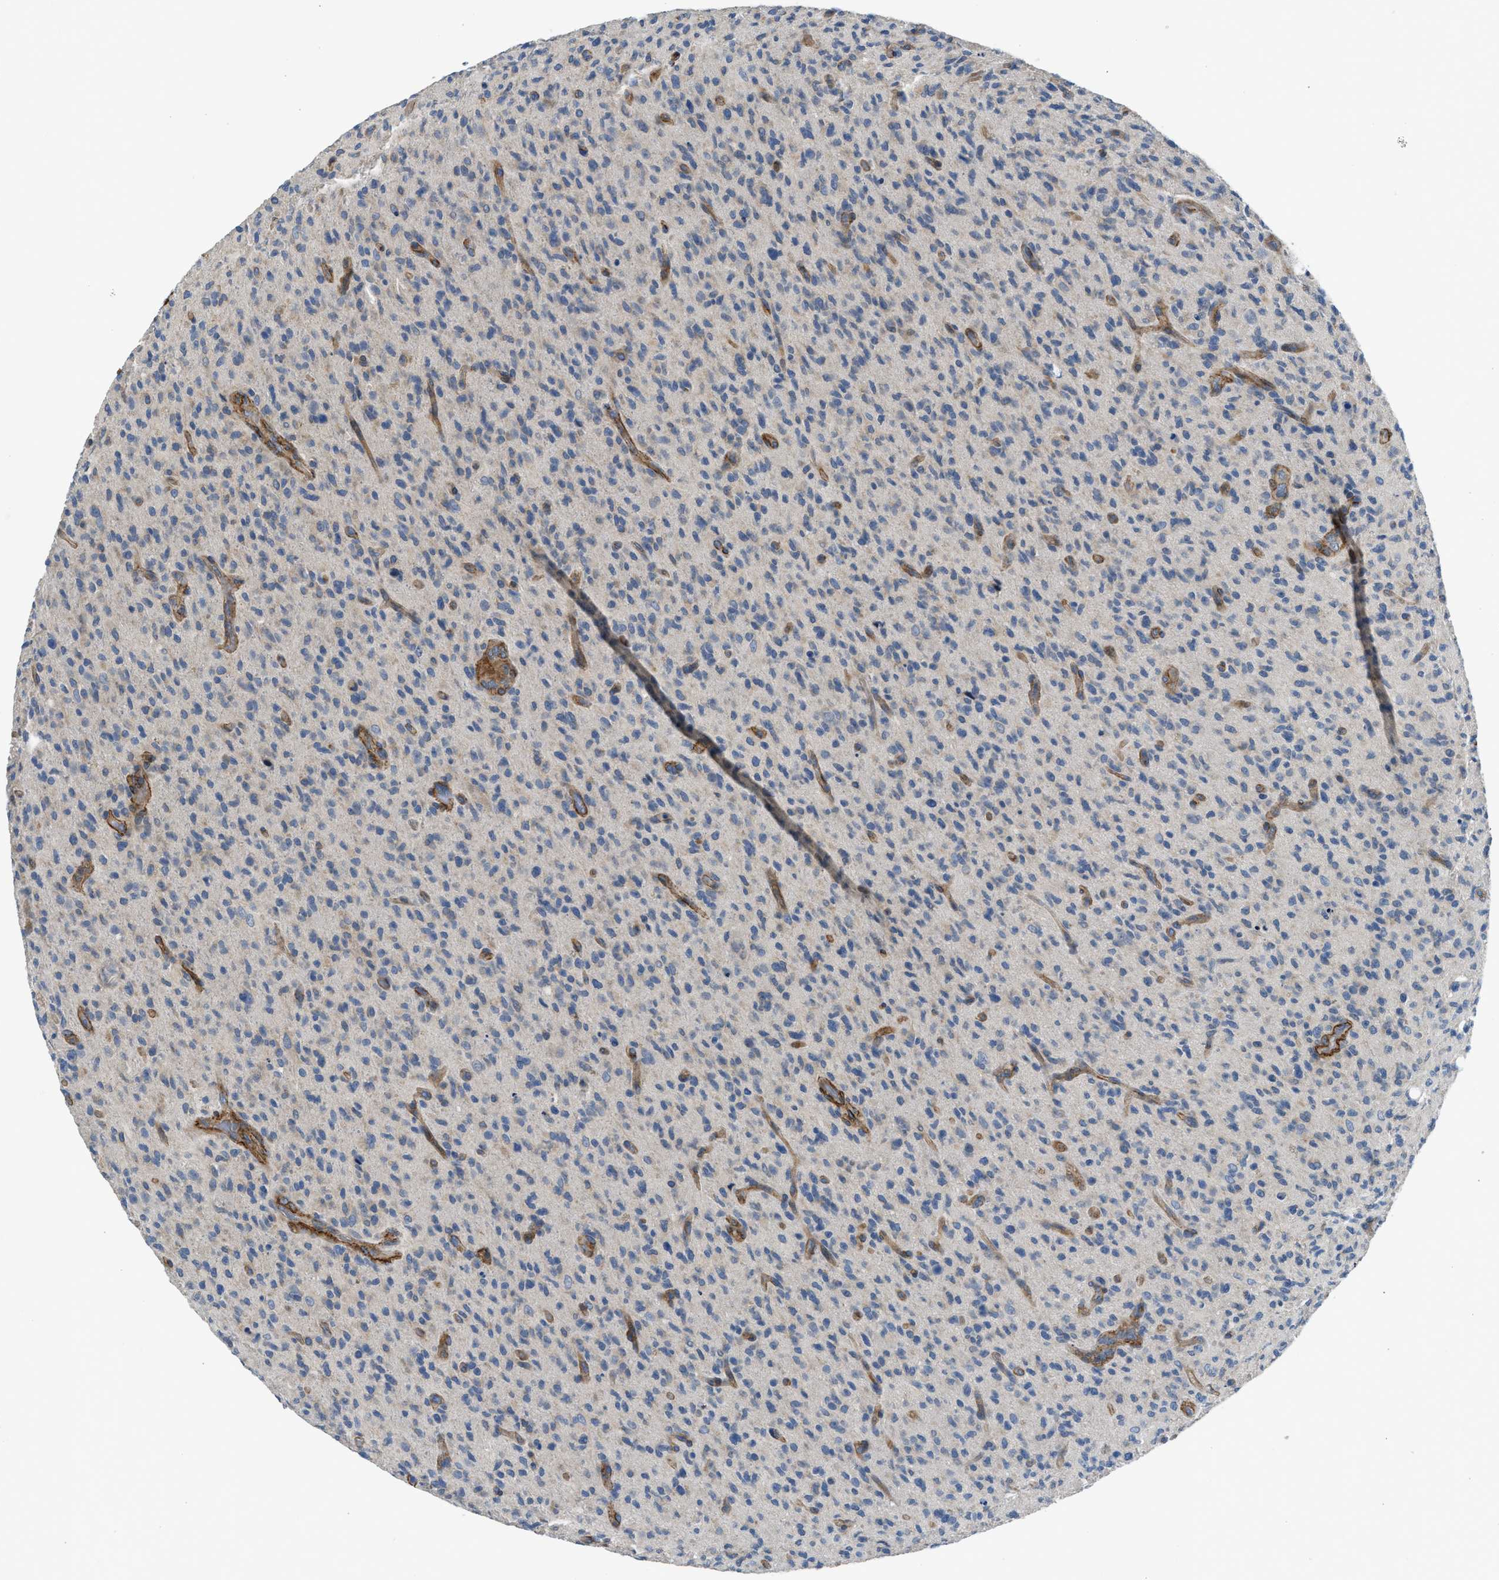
{"staining": {"intensity": "moderate", "quantity": "<25%", "location": "cytoplasmic/membranous"}, "tissue": "glioma", "cell_type": "Tumor cells", "image_type": "cancer", "snomed": [{"axis": "morphology", "description": "Glioma, malignant, High grade"}, {"axis": "topography", "description": "Brain"}], "caption": "Immunohistochemistry (IHC) (DAB) staining of human malignant glioma (high-grade) shows moderate cytoplasmic/membranous protein expression in about <25% of tumor cells.", "gene": "BMPR1A", "patient": {"sex": "male", "age": 71}}